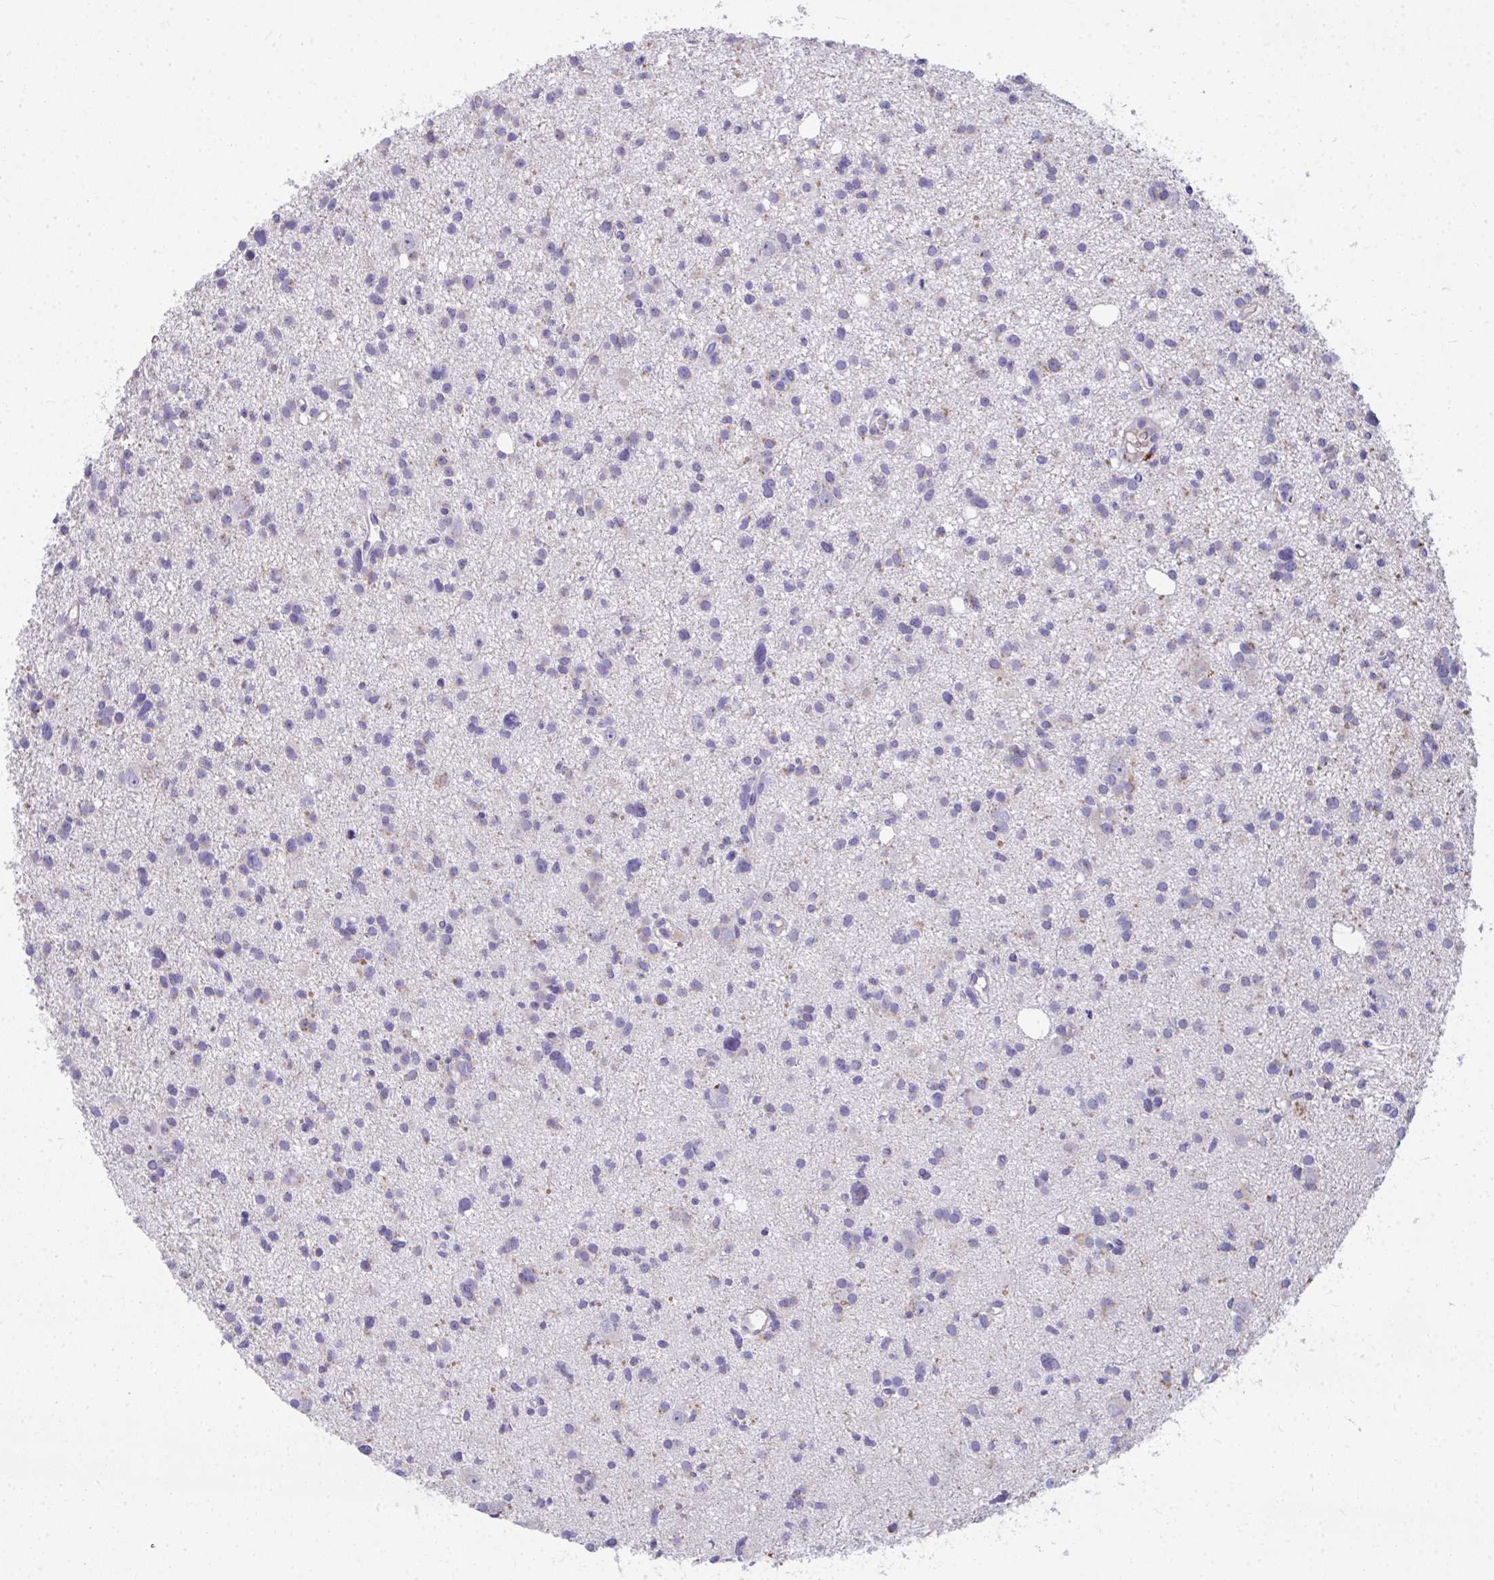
{"staining": {"intensity": "negative", "quantity": "none", "location": "none"}, "tissue": "glioma", "cell_type": "Tumor cells", "image_type": "cancer", "snomed": [{"axis": "morphology", "description": "Glioma, malignant, High grade"}, {"axis": "topography", "description": "Brain"}], "caption": "Protein analysis of glioma reveals no significant expression in tumor cells. (DAB (3,3'-diaminobenzidine) immunohistochemistry (IHC) with hematoxylin counter stain).", "gene": "COA5", "patient": {"sex": "male", "age": 23}}